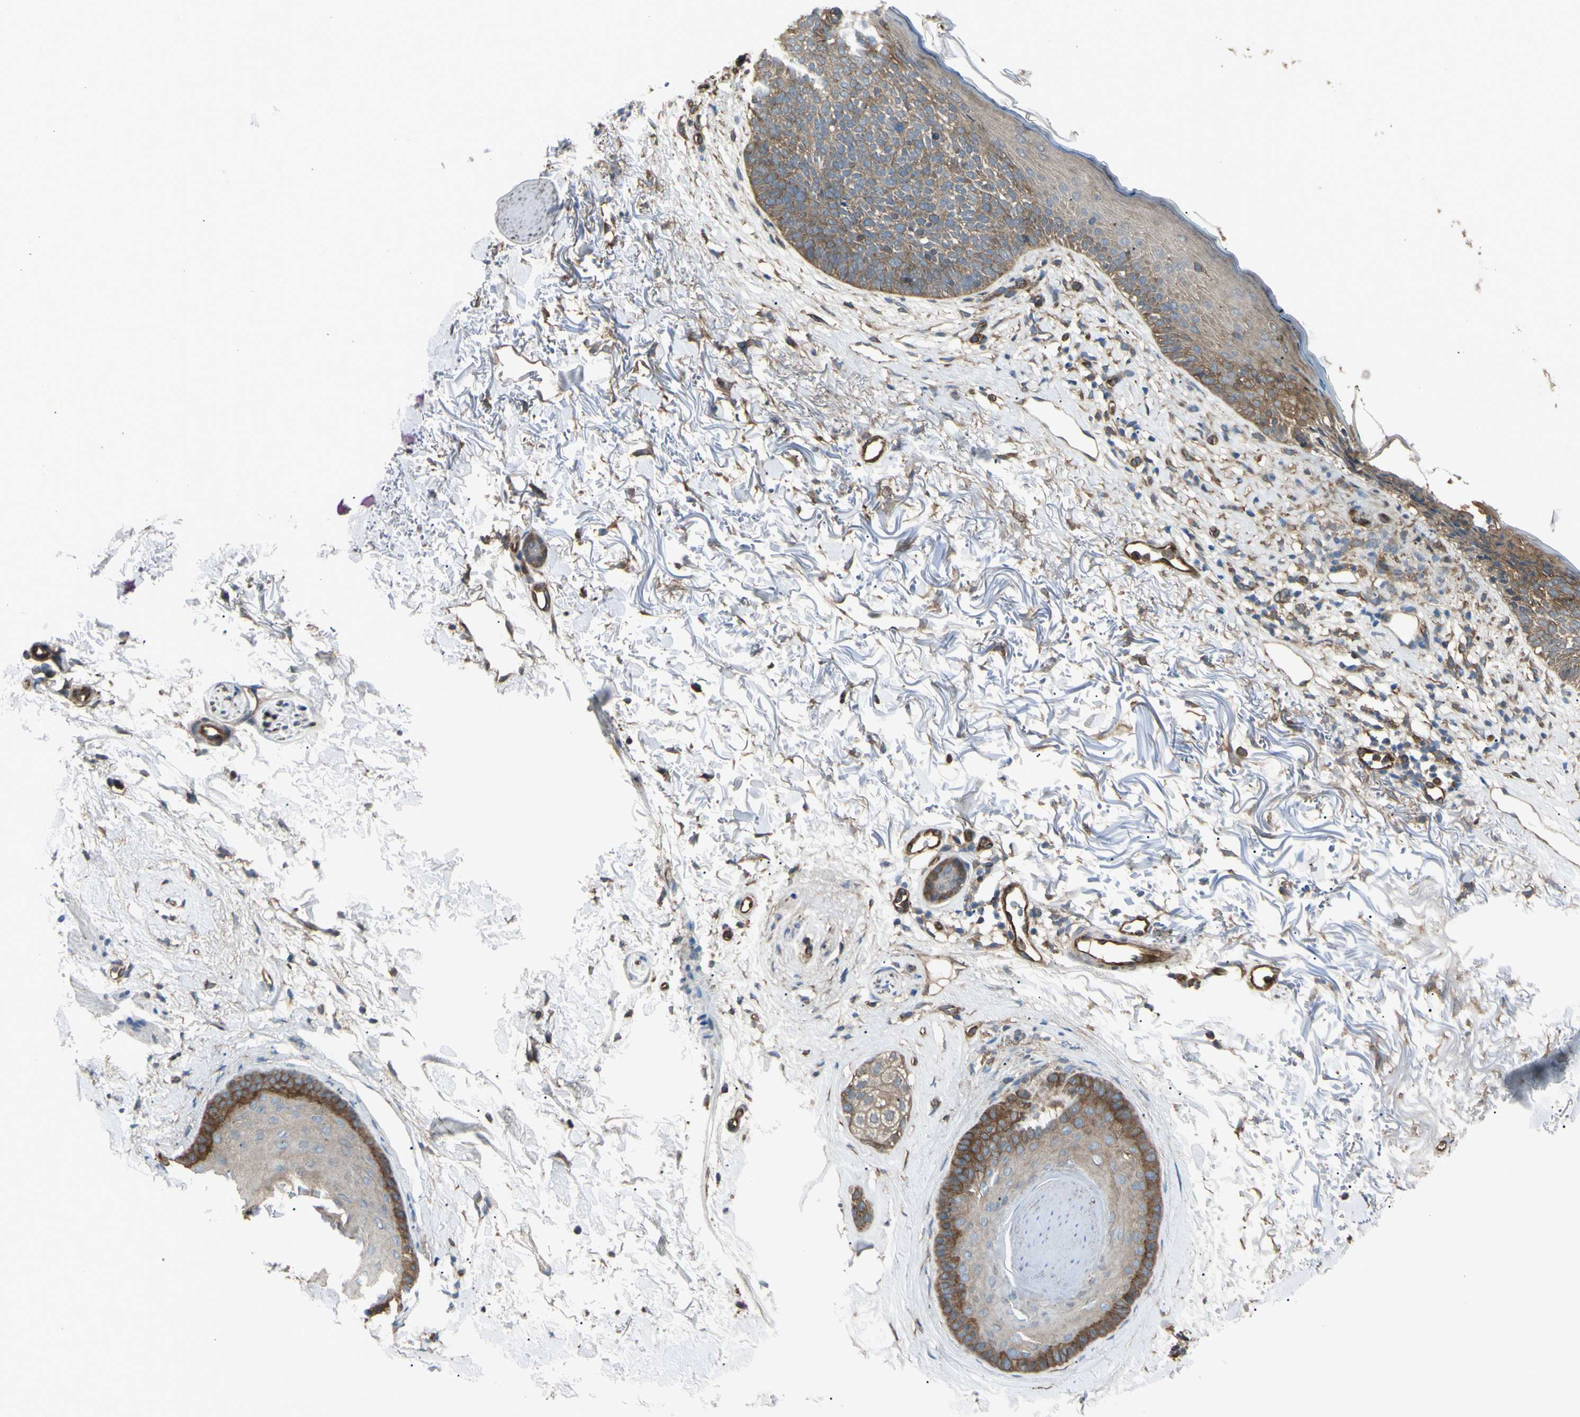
{"staining": {"intensity": "moderate", "quantity": ">75%", "location": "cytoplasmic/membranous"}, "tissue": "skin cancer", "cell_type": "Tumor cells", "image_type": "cancer", "snomed": [{"axis": "morphology", "description": "Basal cell carcinoma"}, {"axis": "topography", "description": "Skin"}], "caption": "Immunohistochemical staining of skin basal cell carcinoma exhibits medium levels of moderate cytoplasmic/membranous protein positivity in approximately >75% of tumor cells.", "gene": "PTPN12", "patient": {"sex": "female", "age": 70}}